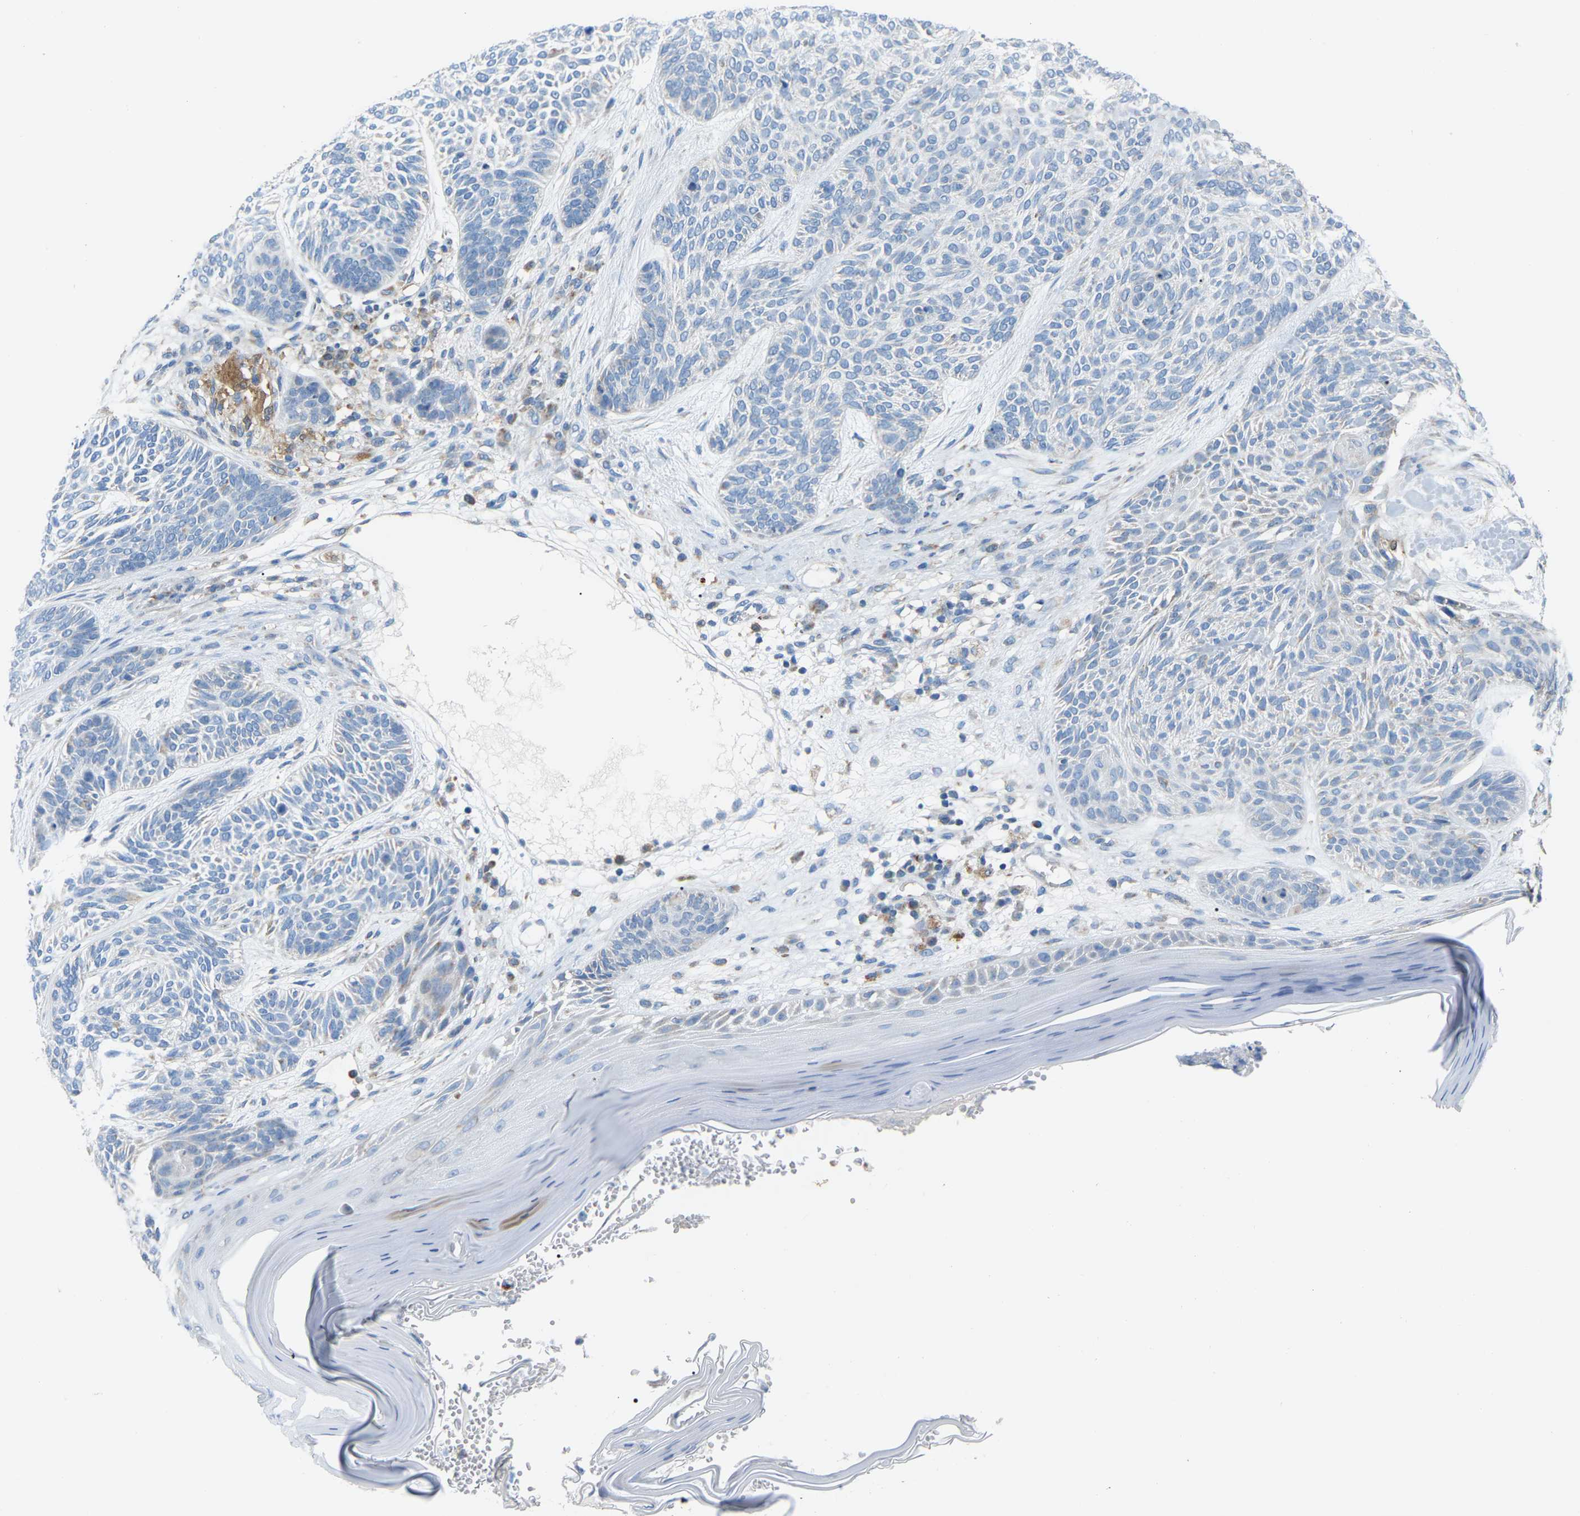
{"staining": {"intensity": "negative", "quantity": "none", "location": "none"}, "tissue": "skin cancer", "cell_type": "Tumor cells", "image_type": "cancer", "snomed": [{"axis": "morphology", "description": "Basal cell carcinoma"}, {"axis": "topography", "description": "Skin"}], "caption": "Skin cancer (basal cell carcinoma) stained for a protein using IHC shows no expression tumor cells.", "gene": "CROT", "patient": {"sex": "male", "age": 55}}